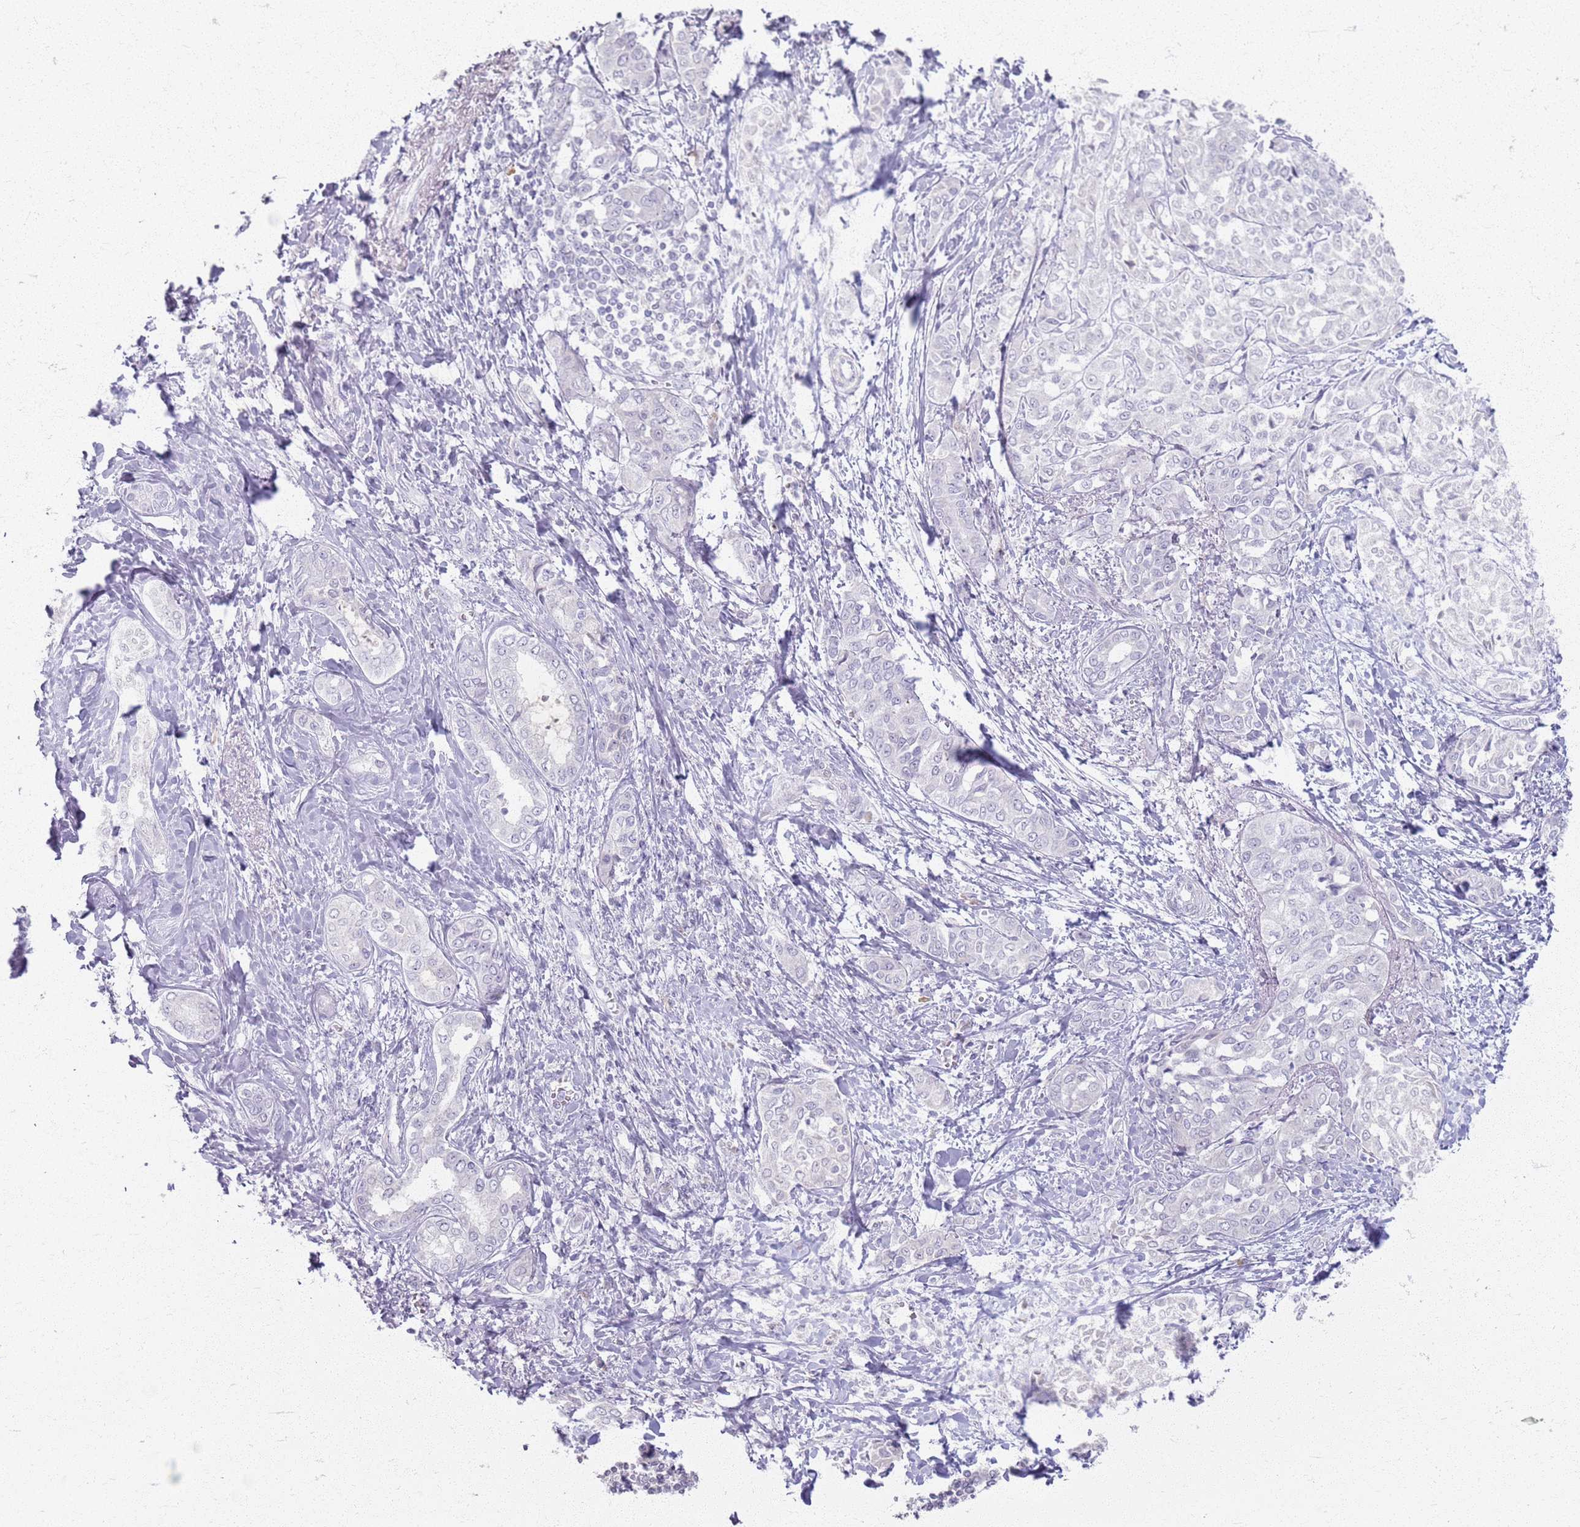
{"staining": {"intensity": "negative", "quantity": "none", "location": "none"}, "tissue": "liver cancer", "cell_type": "Tumor cells", "image_type": "cancer", "snomed": [{"axis": "morphology", "description": "Cholangiocarcinoma"}, {"axis": "topography", "description": "Liver"}], "caption": "This is an immunohistochemistry (IHC) micrograph of liver cancer. There is no expression in tumor cells.", "gene": "CRIPT", "patient": {"sex": "female", "age": 77}}